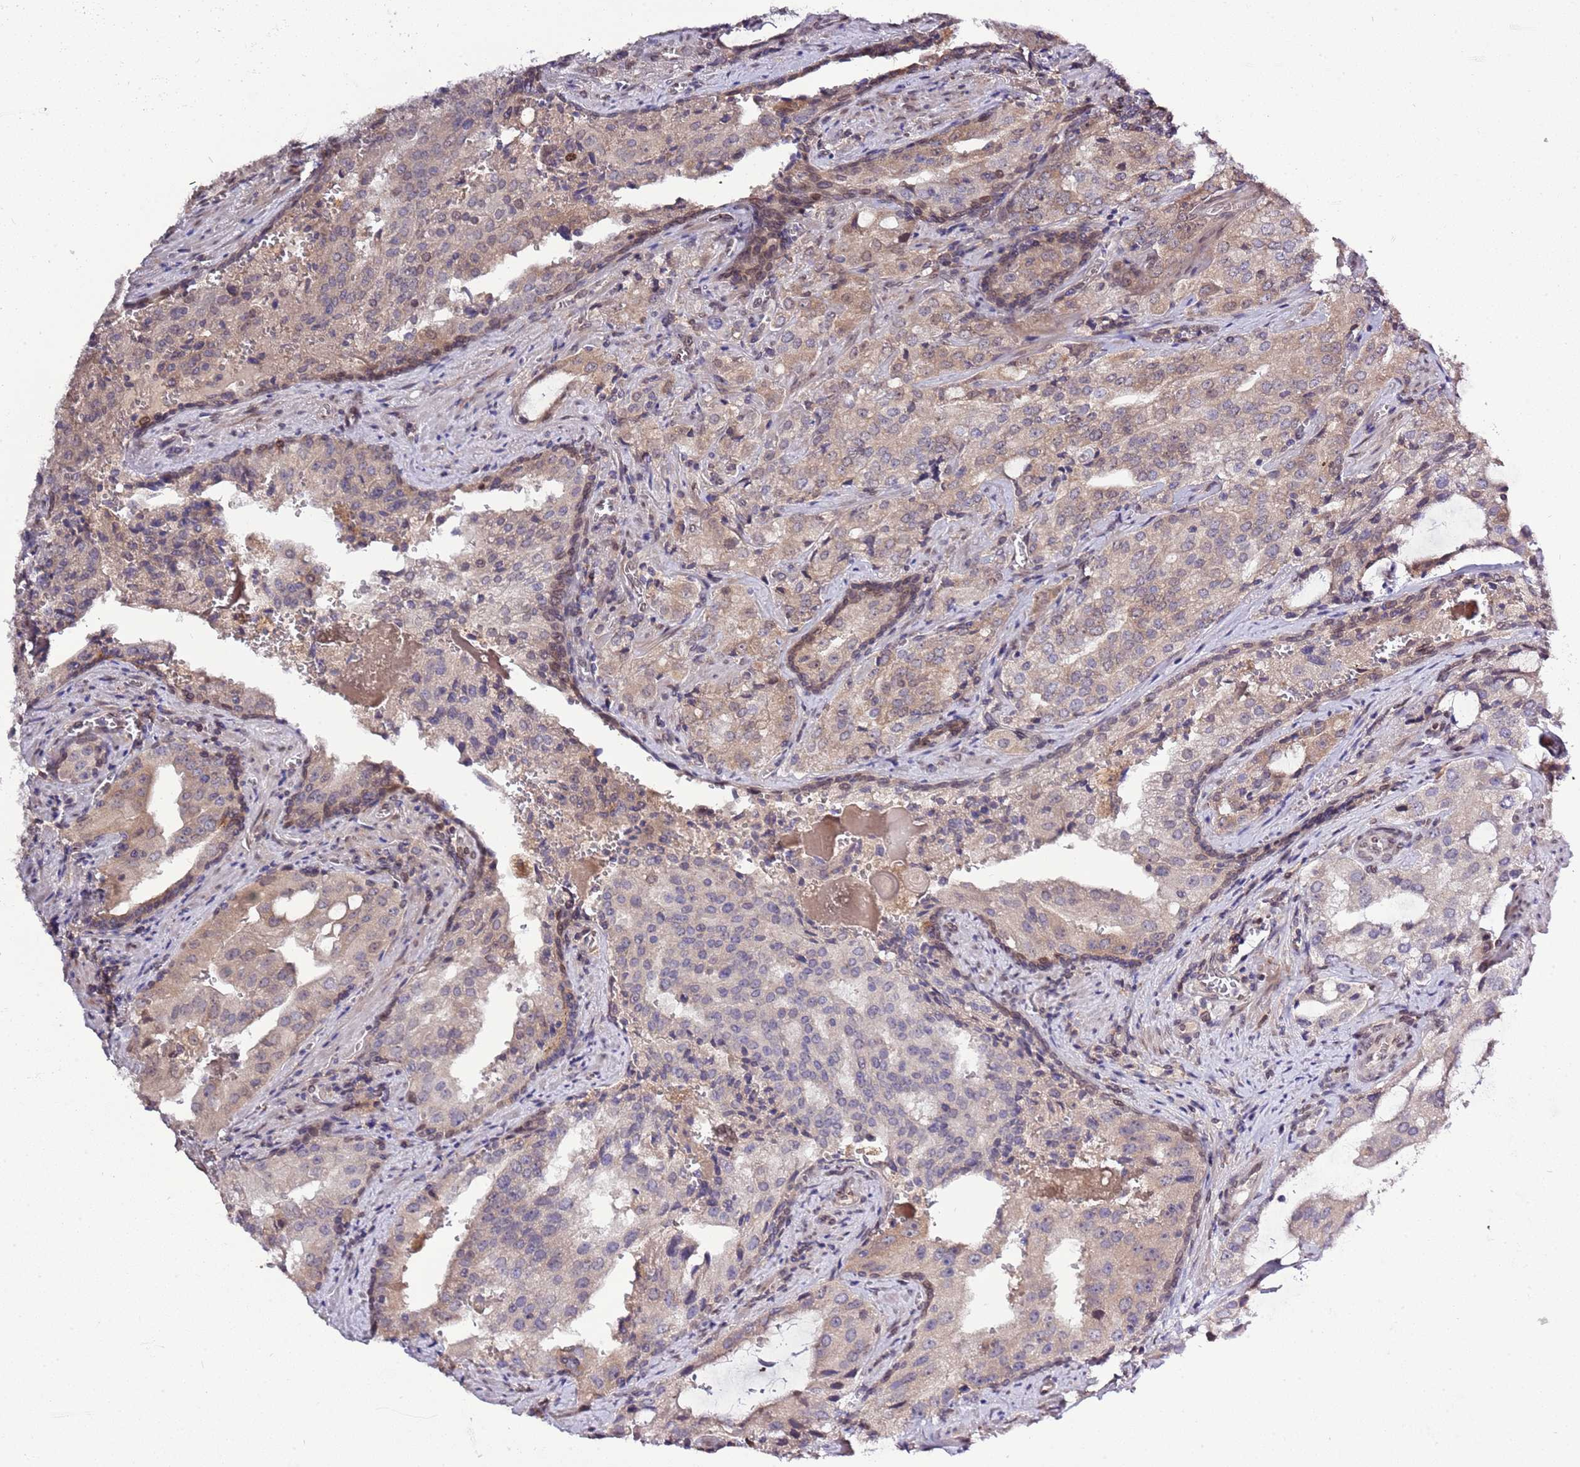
{"staining": {"intensity": "weak", "quantity": "<25%", "location": "cytoplasmic/membranous"}, "tissue": "prostate cancer", "cell_type": "Tumor cells", "image_type": "cancer", "snomed": [{"axis": "morphology", "description": "Adenocarcinoma, High grade"}, {"axis": "topography", "description": "Prostate"}], "caption": "An immunohistochemistry (IHC) histopathology image of prostate adenocarcinoma (high-grade) is shown. There is no staining in tumor cells of prostate adenocarcinoma (high-grade). (IHC, brightfield microscopy, high magnification).", "gene": "ZNF665", "patient": {"sex": "male", "age": 68}}